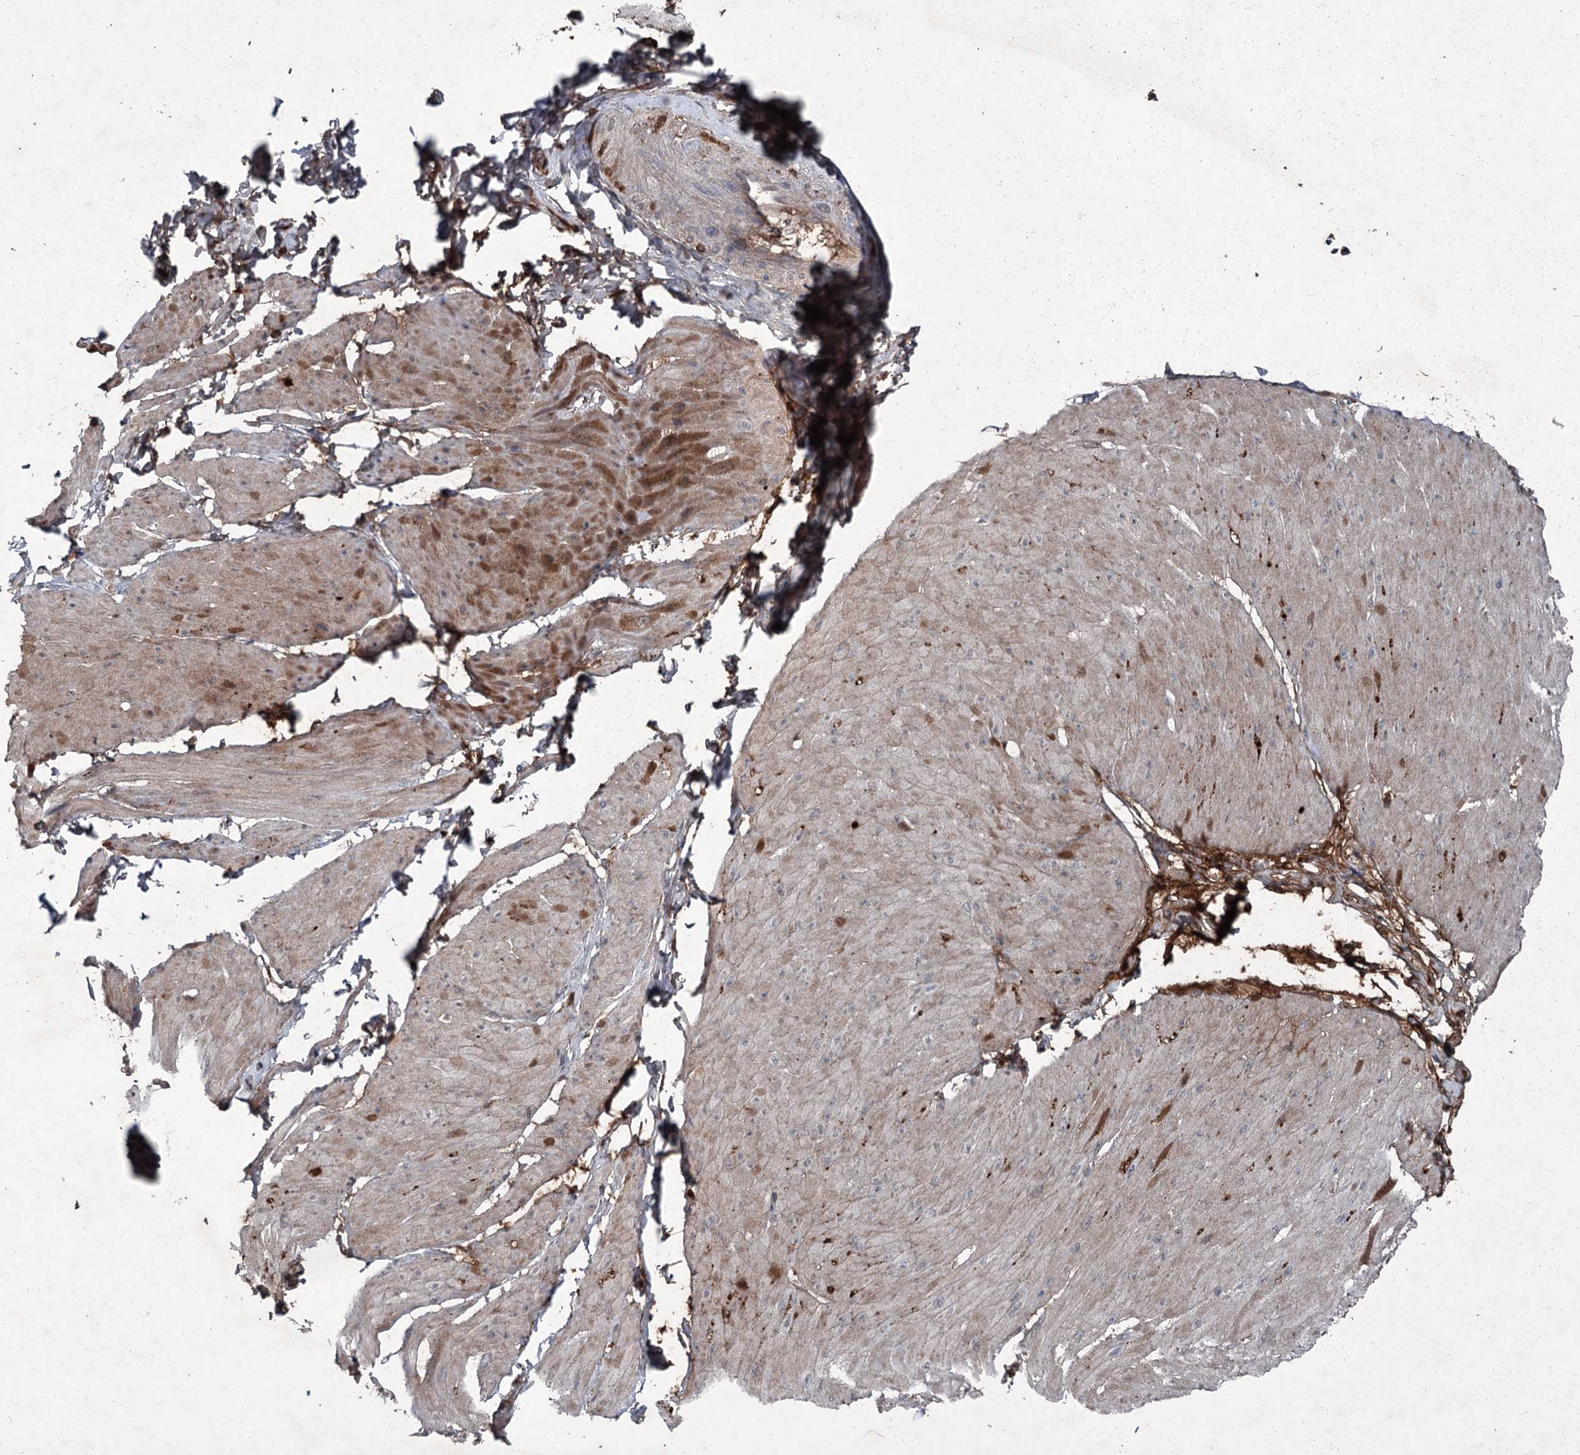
{"staining": {"intensity": "moderate", "quantity": "25%-75%", "location": "cytoplasmic/membranous"}, "tissue": "smooth muscle", "cell_type": "Smooth muscle cells", "image_type": "normal", "snomed": [{"axis": "morphology", "description": "Urothelial carcinoma, High grade"}, {"axis": "topography", "description": "Urinary bladder"}], "caption": "Protein expression by IHC exhibits moderate cytoplasmic/membranous expression in approximately 25%-75% of smooth muscle cells in normal smooth muscle. The staining was performed using DAB to visualize the protein expression in brown, while the nuclei were stained in blue with hematoxylin (Magnification: 20x).", "gene": "PGLYRP2", "patient": {"sex": "male", "age": 46}}